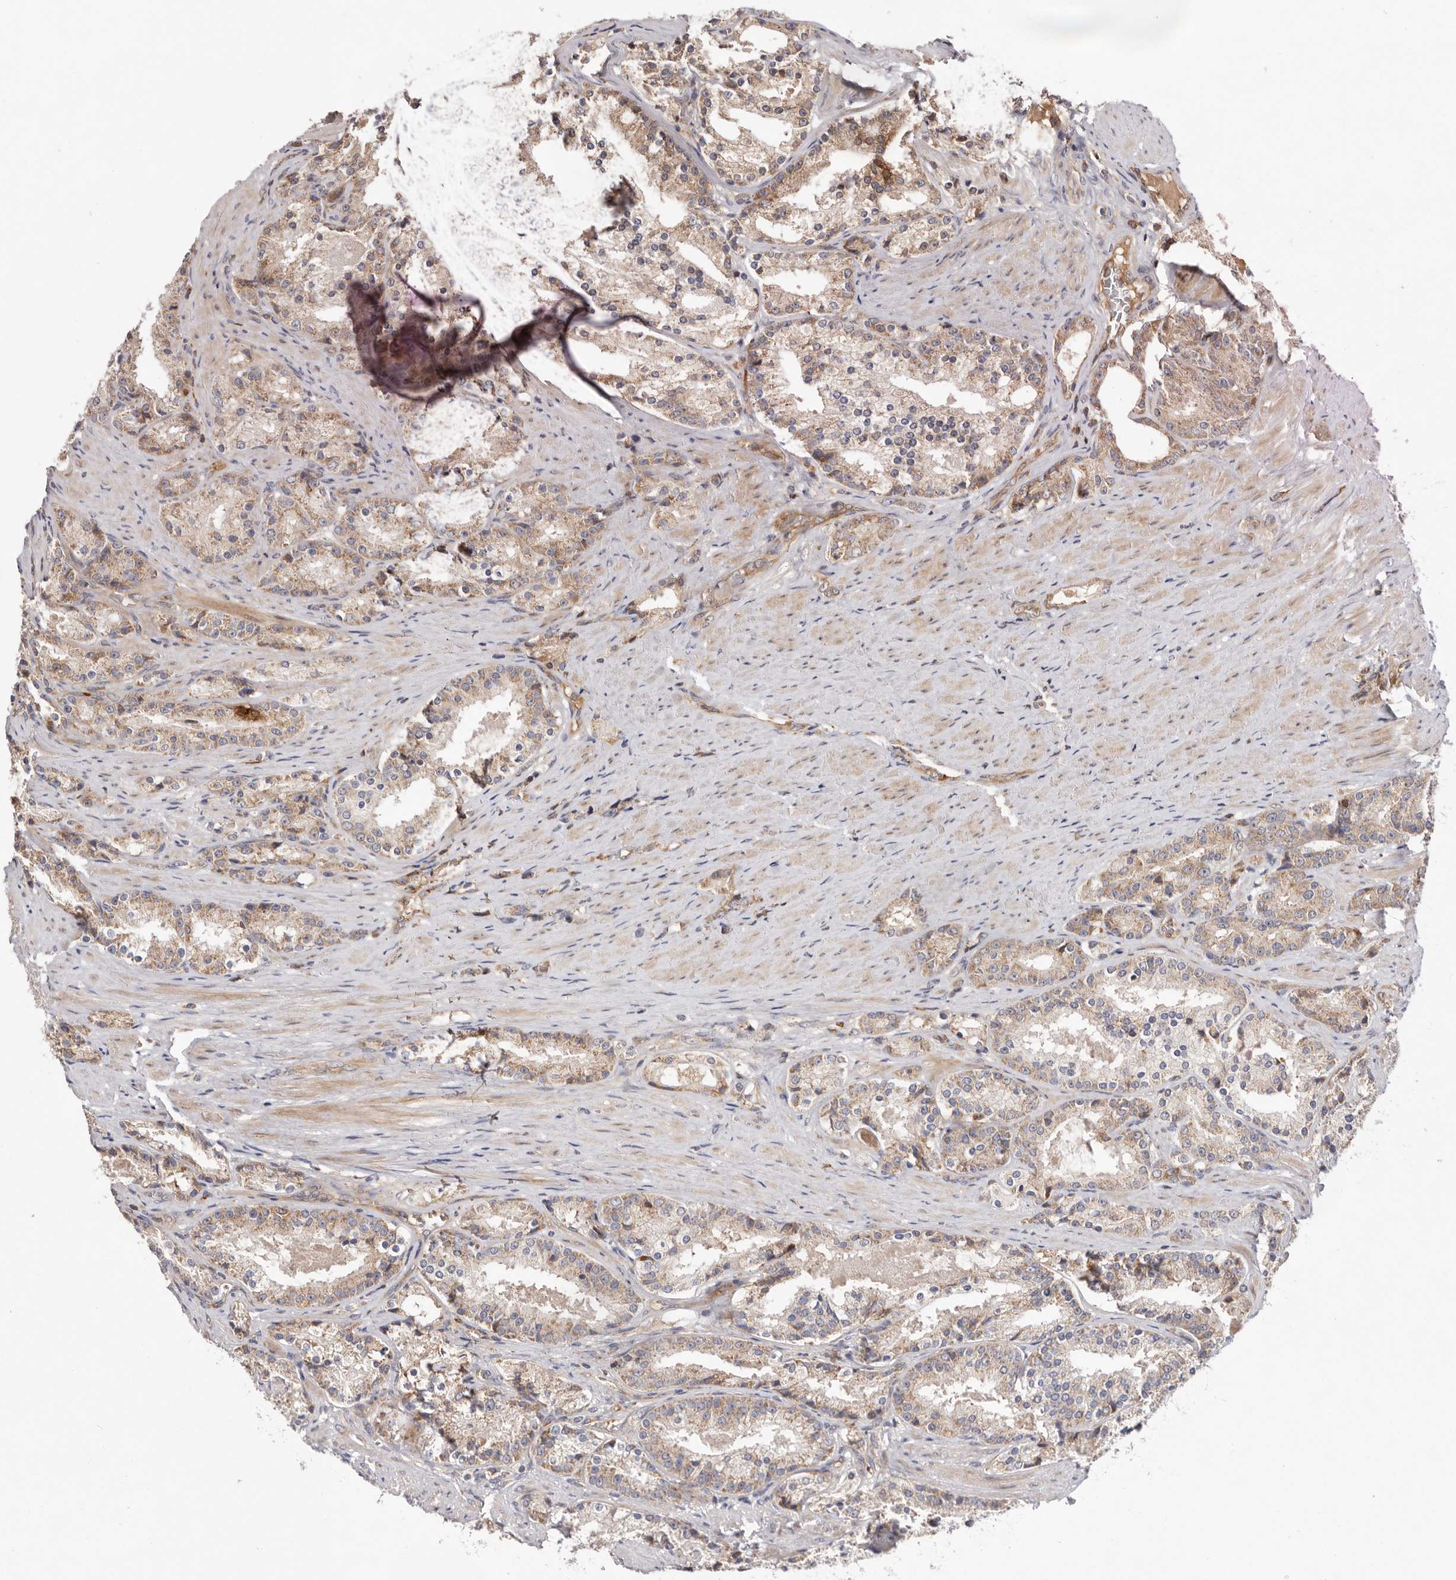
{"staining": {"intensity": "moderate", "quantity": ">75%", "location": "cytoplasmic/membranous"}, "tissue": "prostate cancer", "cell_type": "Tumor cells", "image_type": "cancer", "snomed": [{"axis": "morphology", "description": "Adenocarcinoma, High grade"}, {"axis": "topography", "description": "Prostate"}], "caption": "An immunohistochemistry image of tumor tissue is shown. Protein staining in brown highlights moderate cytoplasmic/membranous positivity in prostate cancer (adenocarcinoma (high-grade)) within tumor cells.", "gene": "RNF213", "patient": {"sex": "male", "age": 60}}